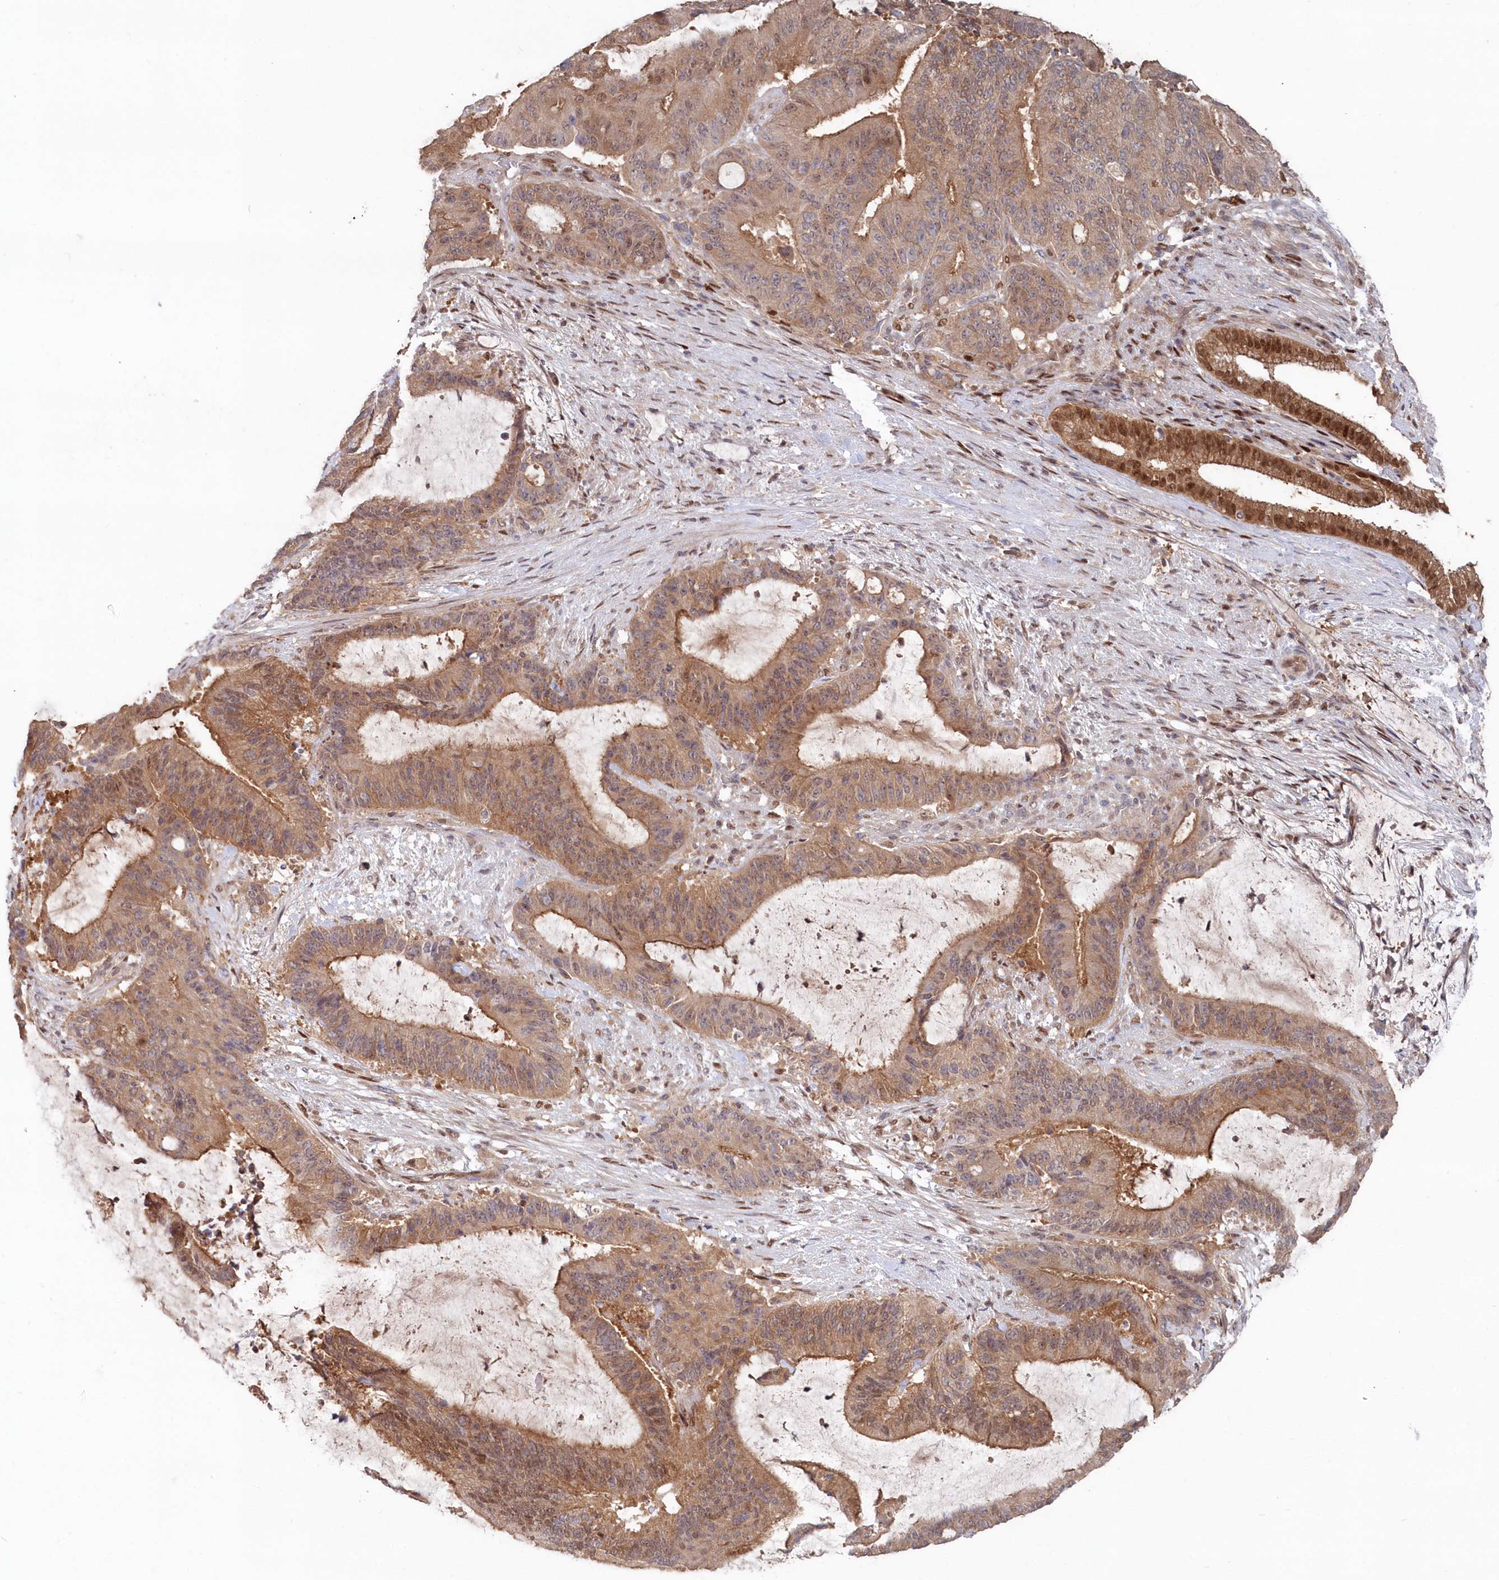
{"staining": {"intensity": "moderate", "quantity": ">75%", "location": "cytoplasmic/membranous"}, "tissue": "liver cancer", "cell_type": "Tumor cells", "image_type": "cancer", "snomed": [{"axis": "morphology", "description": "Normal tissue, NOS"}, {"axis": "morphology", "description": "Cholangiocarcinoma"}, {"axis": "topography", "description": "Liver"}, {"axis": "topography", "description": "Peripheral nerve tissue"}], "caption": "Moderate cytoplasmic/membranous staining is appreciated in about >75% of tumor cells in liver cancer. The staining was performed using DAB, with brown indicating positive protein expression. Nuclei are stained blue with hematoxylin.", "gene": "ABHD14B", "patient": {"sex": "female", "age": 73}}